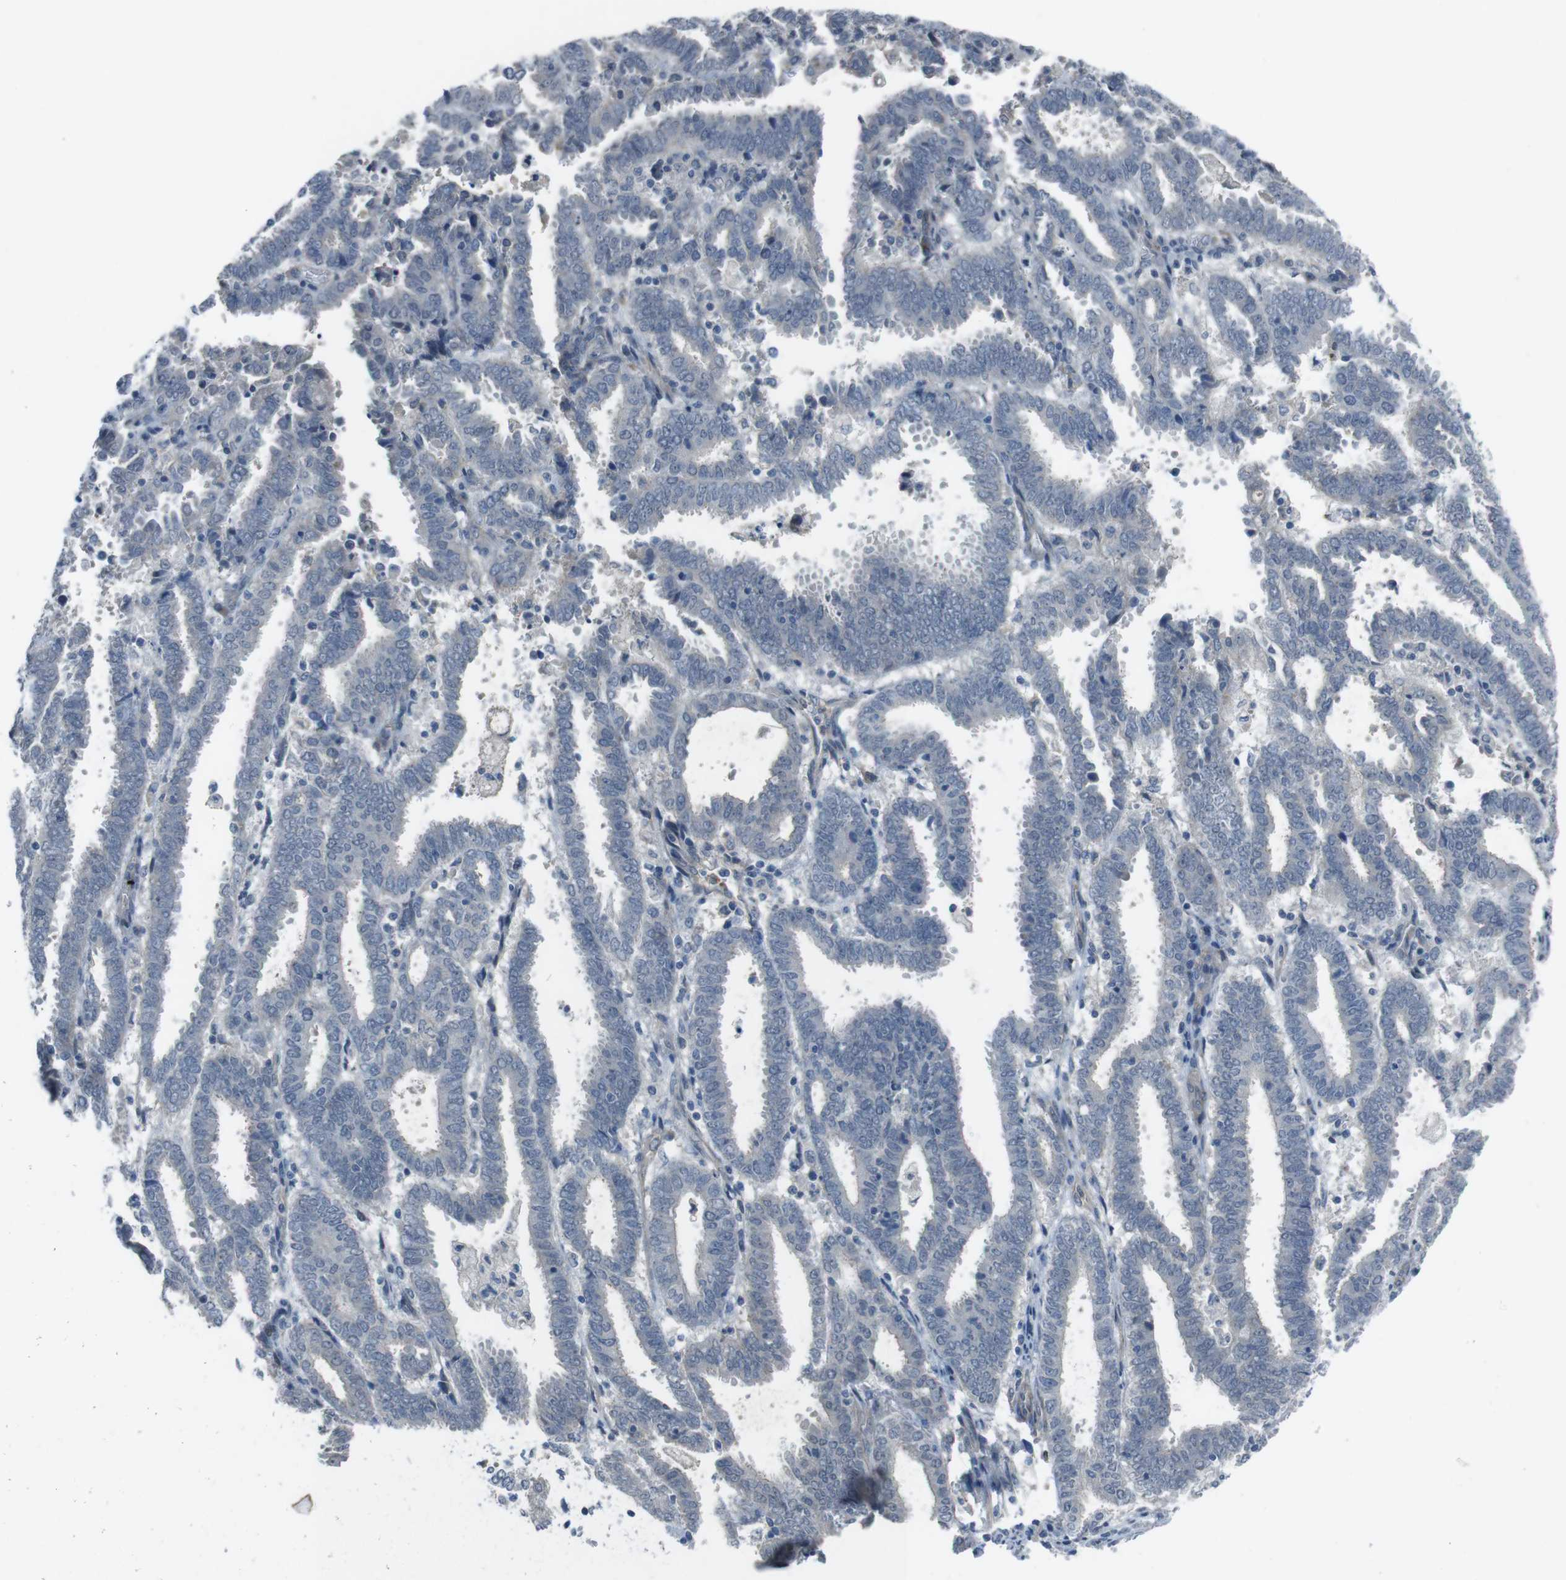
{"staining": {"intensity": "negative", "quantity": "none", "location": "none"}, "tissue": "endometrial cancer", "cell_type": "Tumor cells", "image_type": "cancer", "snomed": [{"axis": "morphology", "description": "Adenocarcinoma, NOS"}, {"axis": "topography", "description": "Uterus"}], "caption": "Tumor cells show no significant protein expression in endometrial cancer.", "gene": "ANK2", "patient": {"sex": "female", "age": 83}}